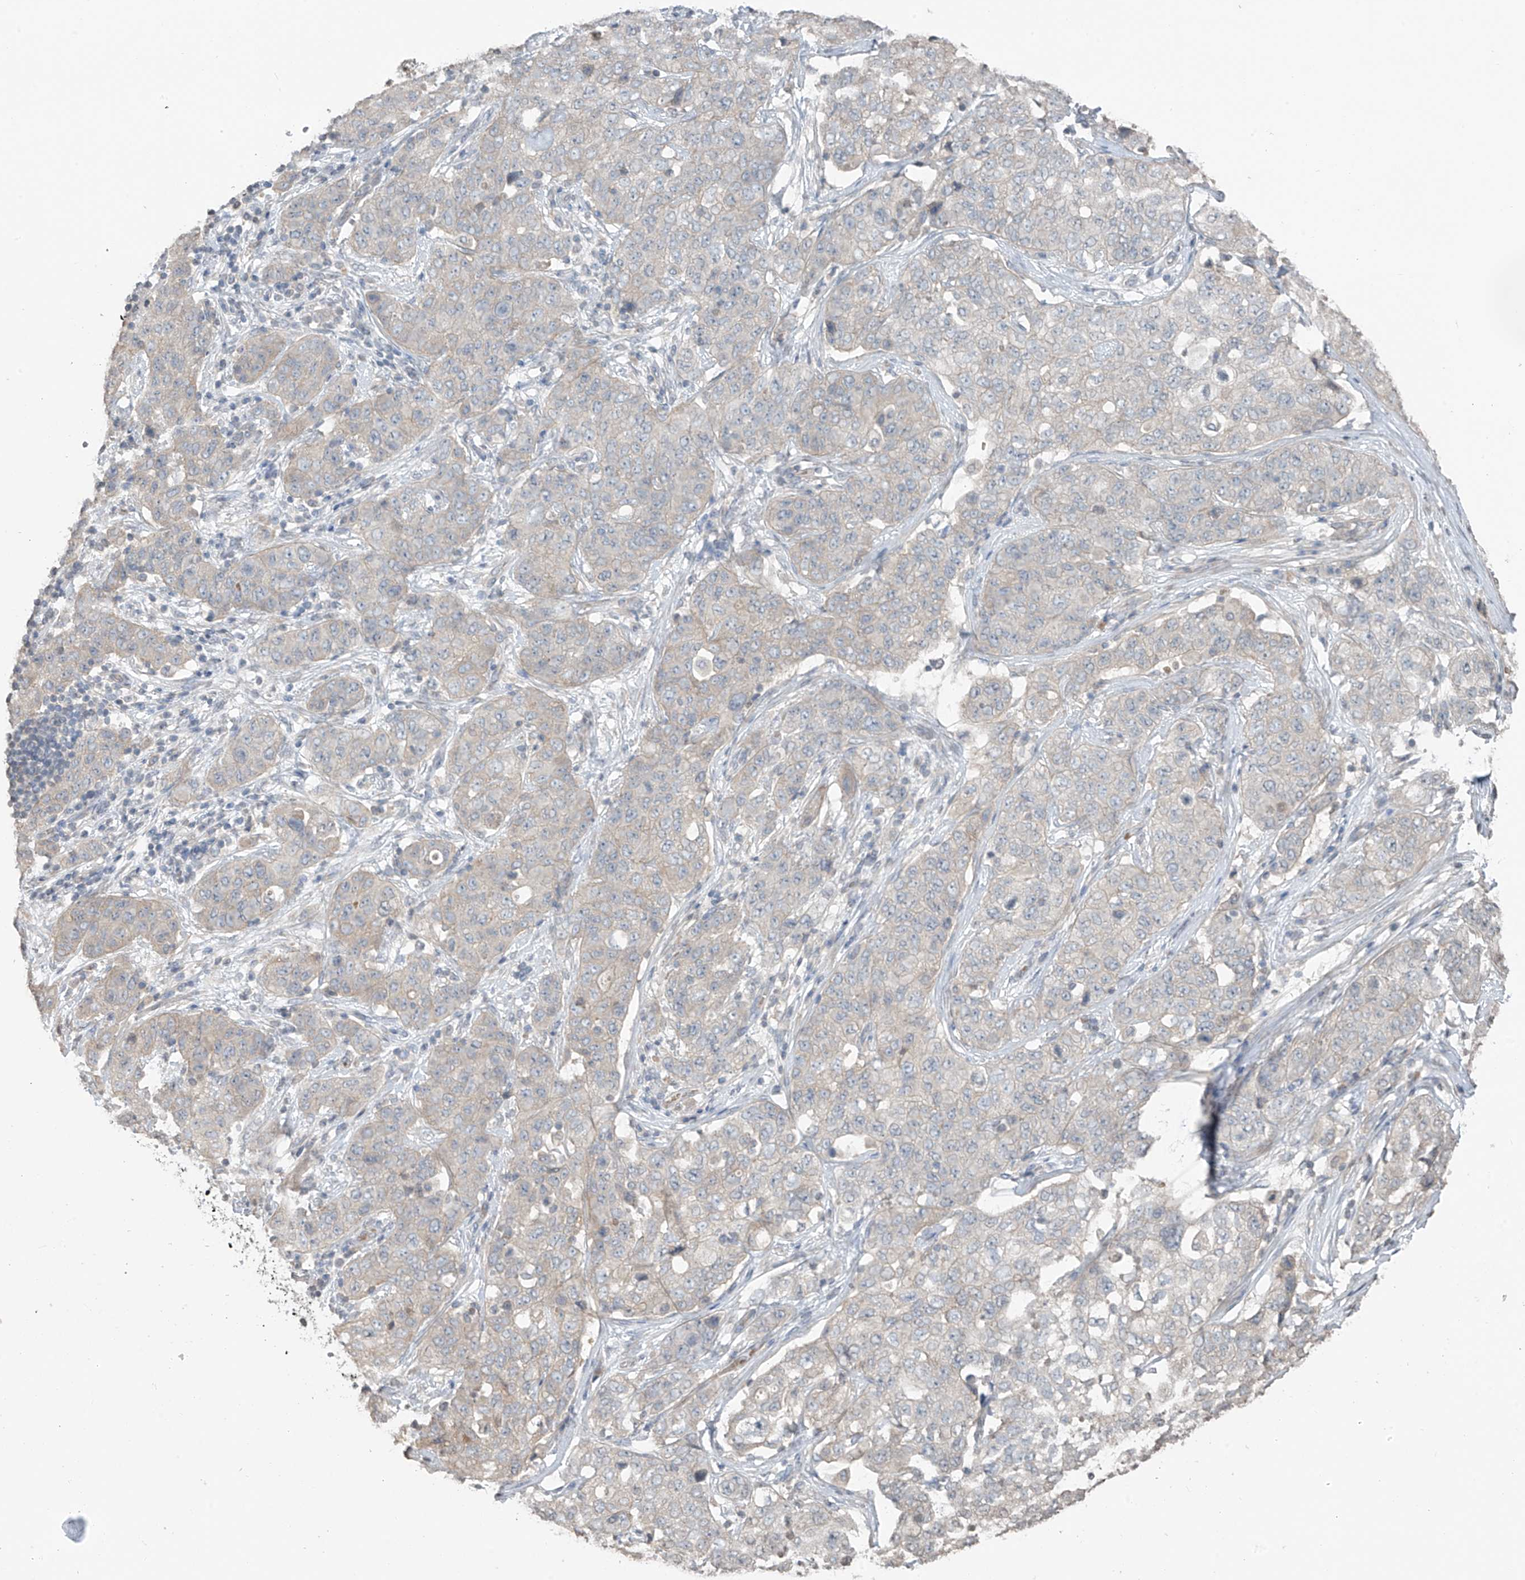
{"staining": {"intensity": "negative", "quantity": "none", "location": "none"}, "tissue": "stomach cancer", "cell_type": "Tumor cells", "image_type": "cancer", "snomed": [{"axis": "morphology", "description": "Normal tissue, NOS"}, {"axis": "morphology", "description": "Adenocarcinoma, NOS"}, {"axis": "topography", "description": "Lymph node"}, {"axis": "topography", "description": "Stomach"}], "caption": "The micrograph shows no significant staining in tumor cells of adenocarcinoma (stomach). The staining is performed using DAB brown chromogen with nuclei counter-stained in using hematoxylin.", "gene": "HOXA11", "patient": {"sex": "male", "age": 48}}